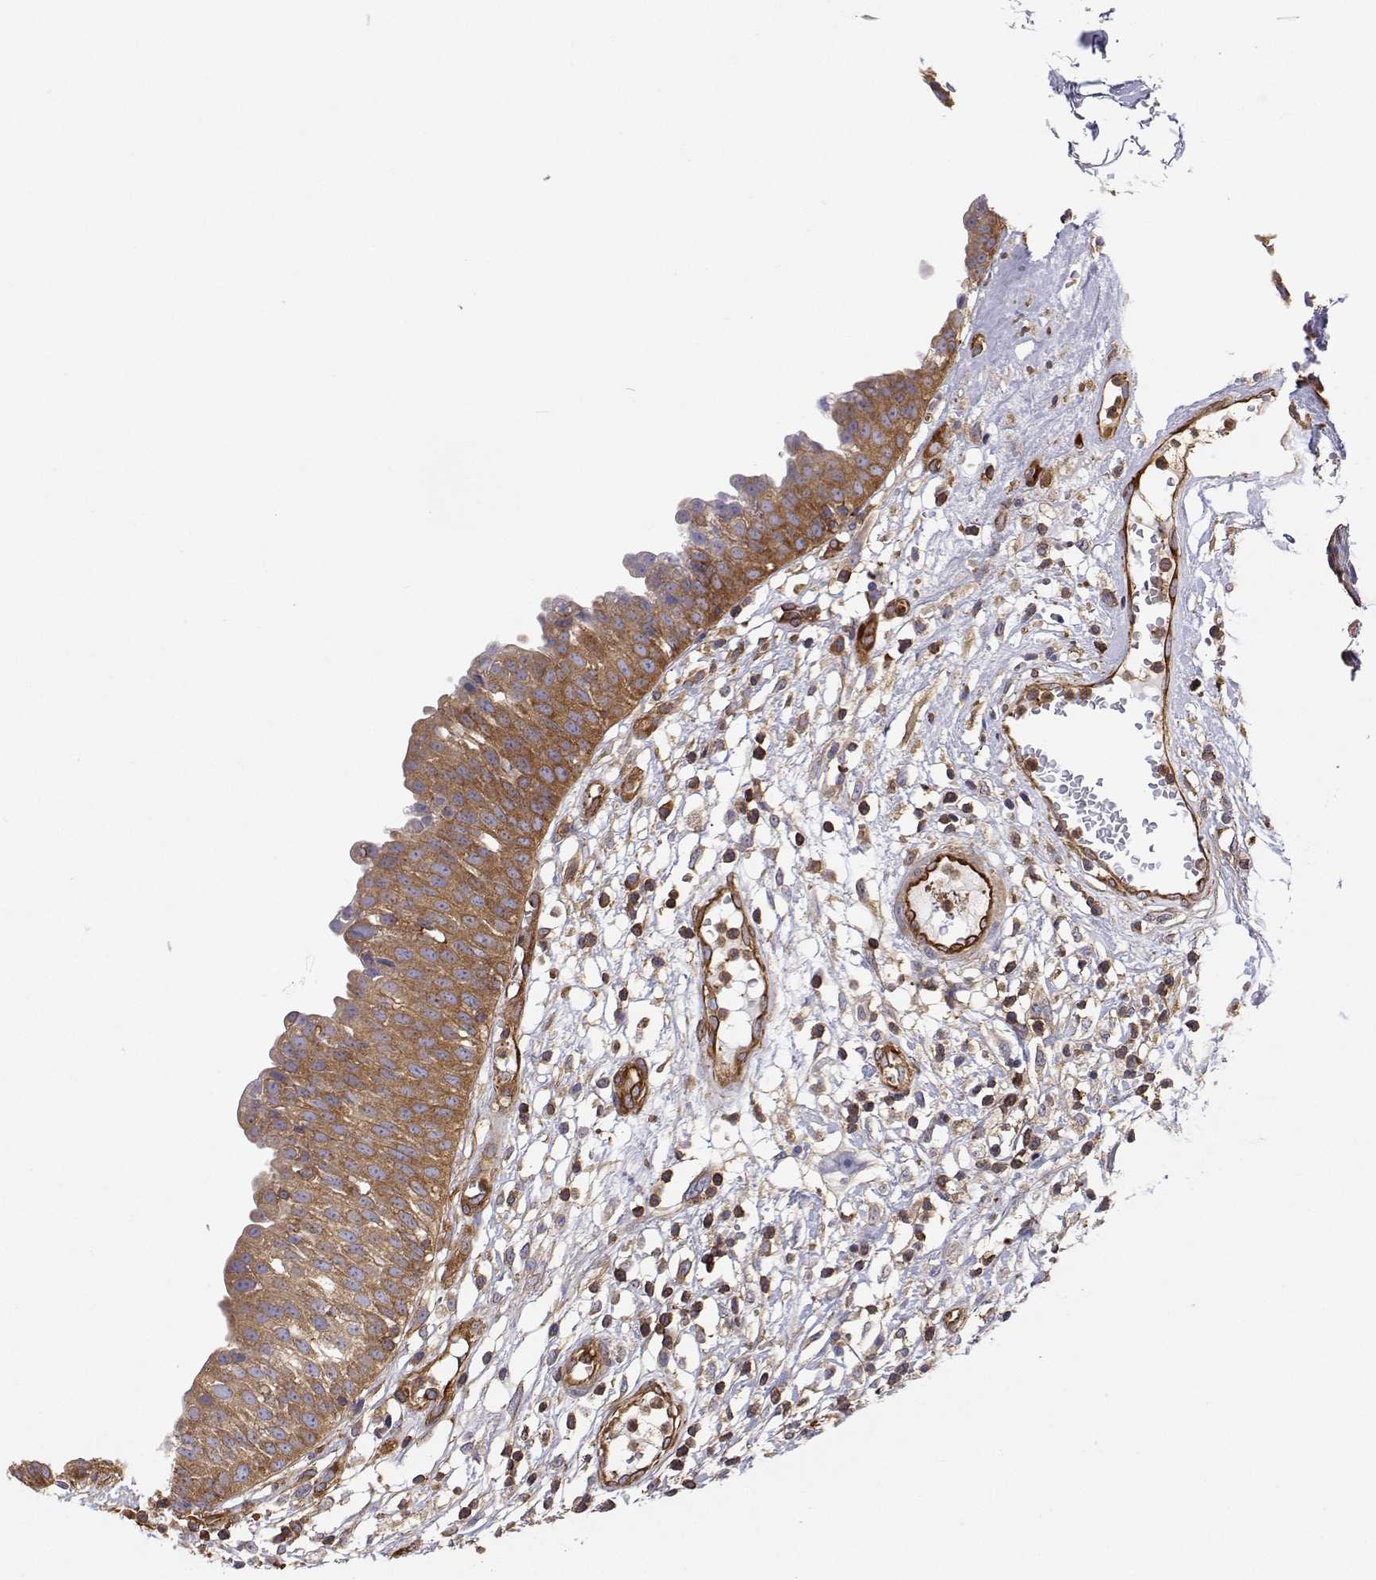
{"staining": {"intensity": "moderate", "quantity": ">75%", "location": "cytoplasmic/membranous"}, "tissue": "urinary bladder", "cell_type": "Urothelial cells", "image_type": "normal", "snomed": [{"axis": "morphology", "description": "Normal tissue, NOS"}, {"axis": "topography", "description": "Urinary bladder"}], "caption": "Immunohistochemical staining of unremarkable urinary bladder displays >75% levels of moderate cytoplasmic/membranous protein expression in about >75% of urothelial cells. (DAB = brown stain, brightfield microscopy at high magnification).", "gene": "MYH9", "patient": {"sex": "male", "age": 64}}